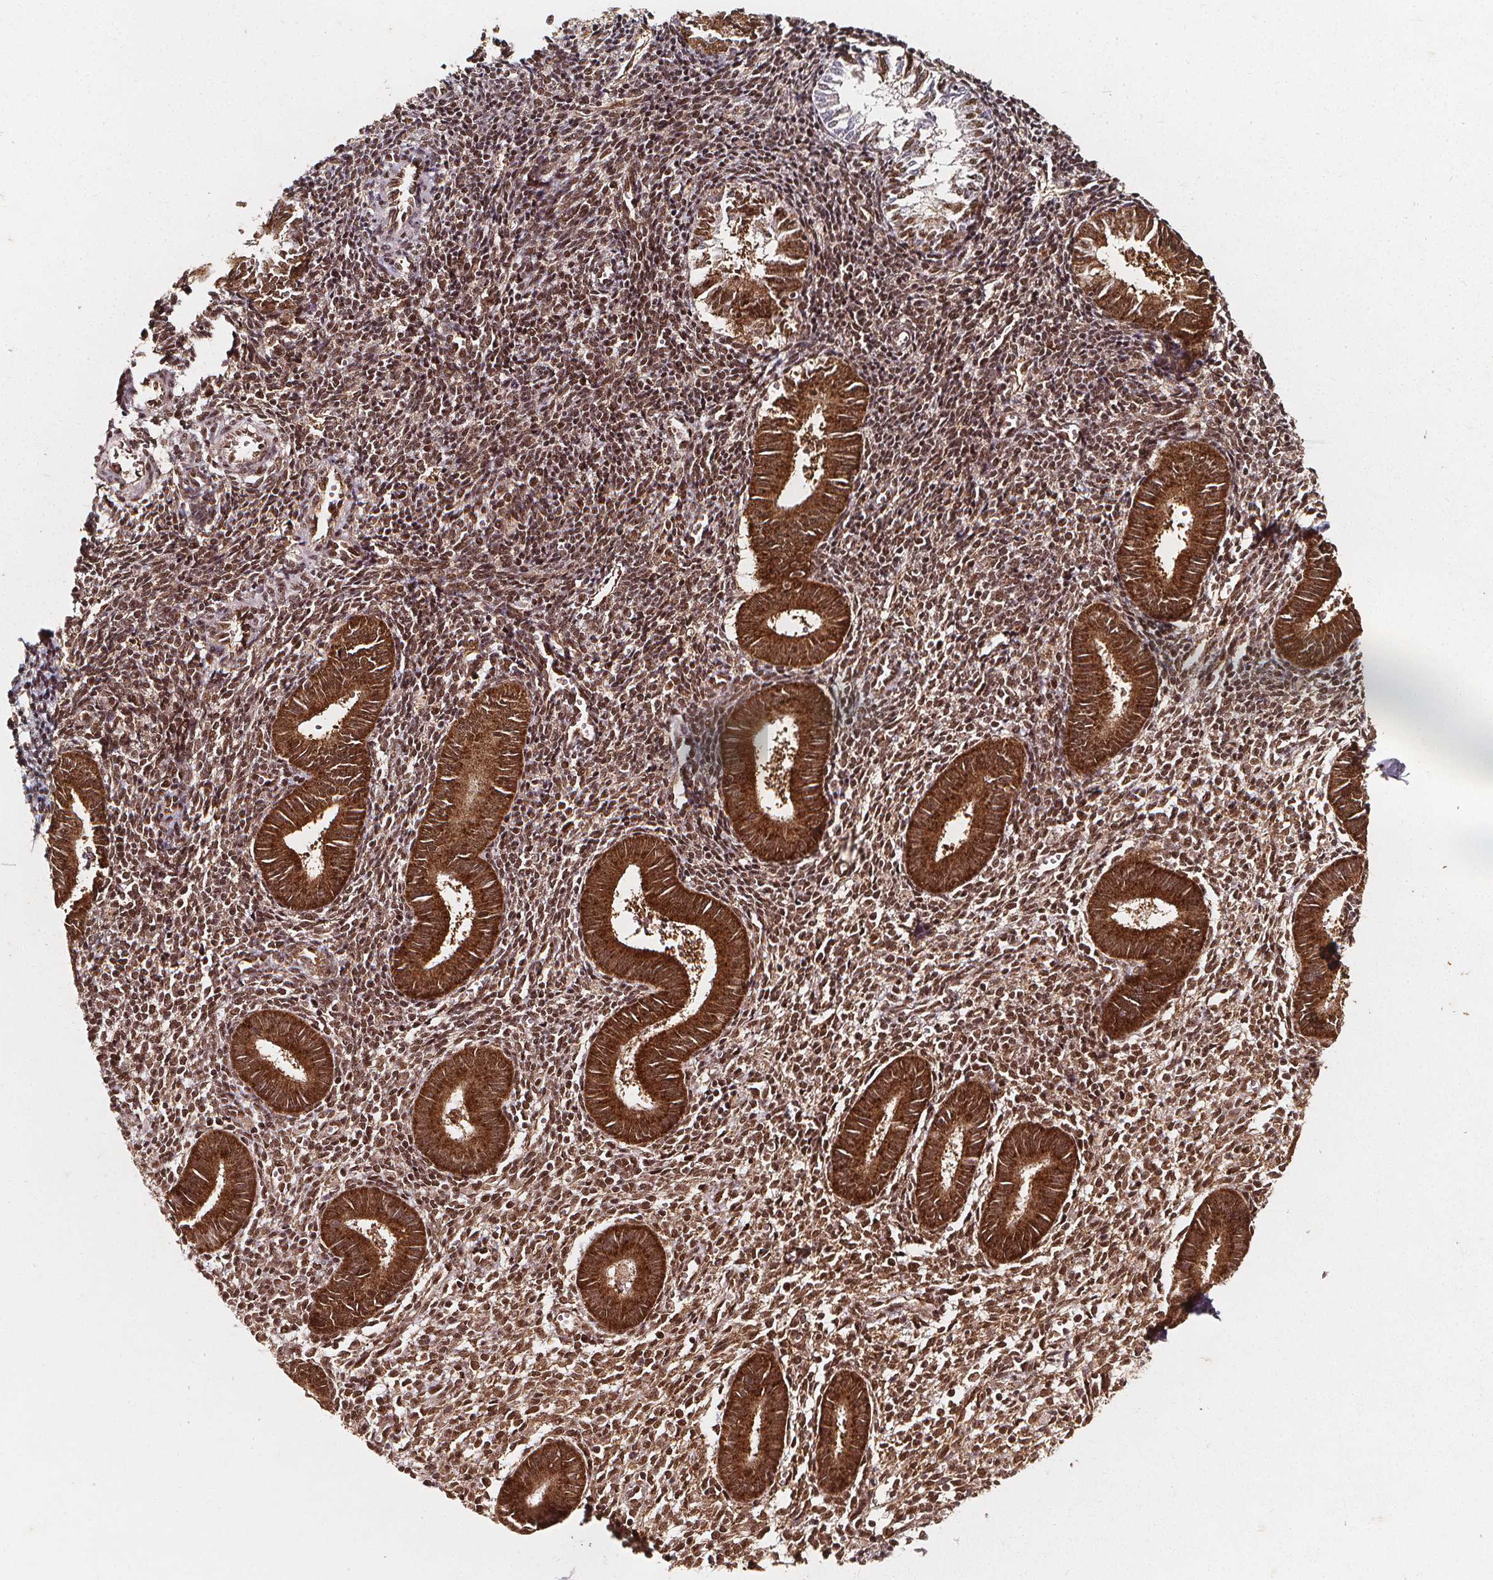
{"staining": {"intensity": "moderate", "quantity": ">75%", "location": "cytoplasmic/membranous,nuclear"}, "tissue": "endometrium", "cell_type": "Cells in endometrial stroma", "image_type": "normal", "snomed": [{"axis": "morphology", "description": "Normal tissue, NOS"}, {"axis": "topography", "description": "Endometrium"}], "caption": "An IHC photomicrograph of unremarkable tissue is shown. Protein staining in brown labels moderate cytoplasmic/membranous,nuclear positivity in endometrium within cells in endometrial stroma. The protein is shown in brown color, while the nuclei are stained blue.", "gene": "SMN1", "patient": {"sex": "female", "age": 25}}